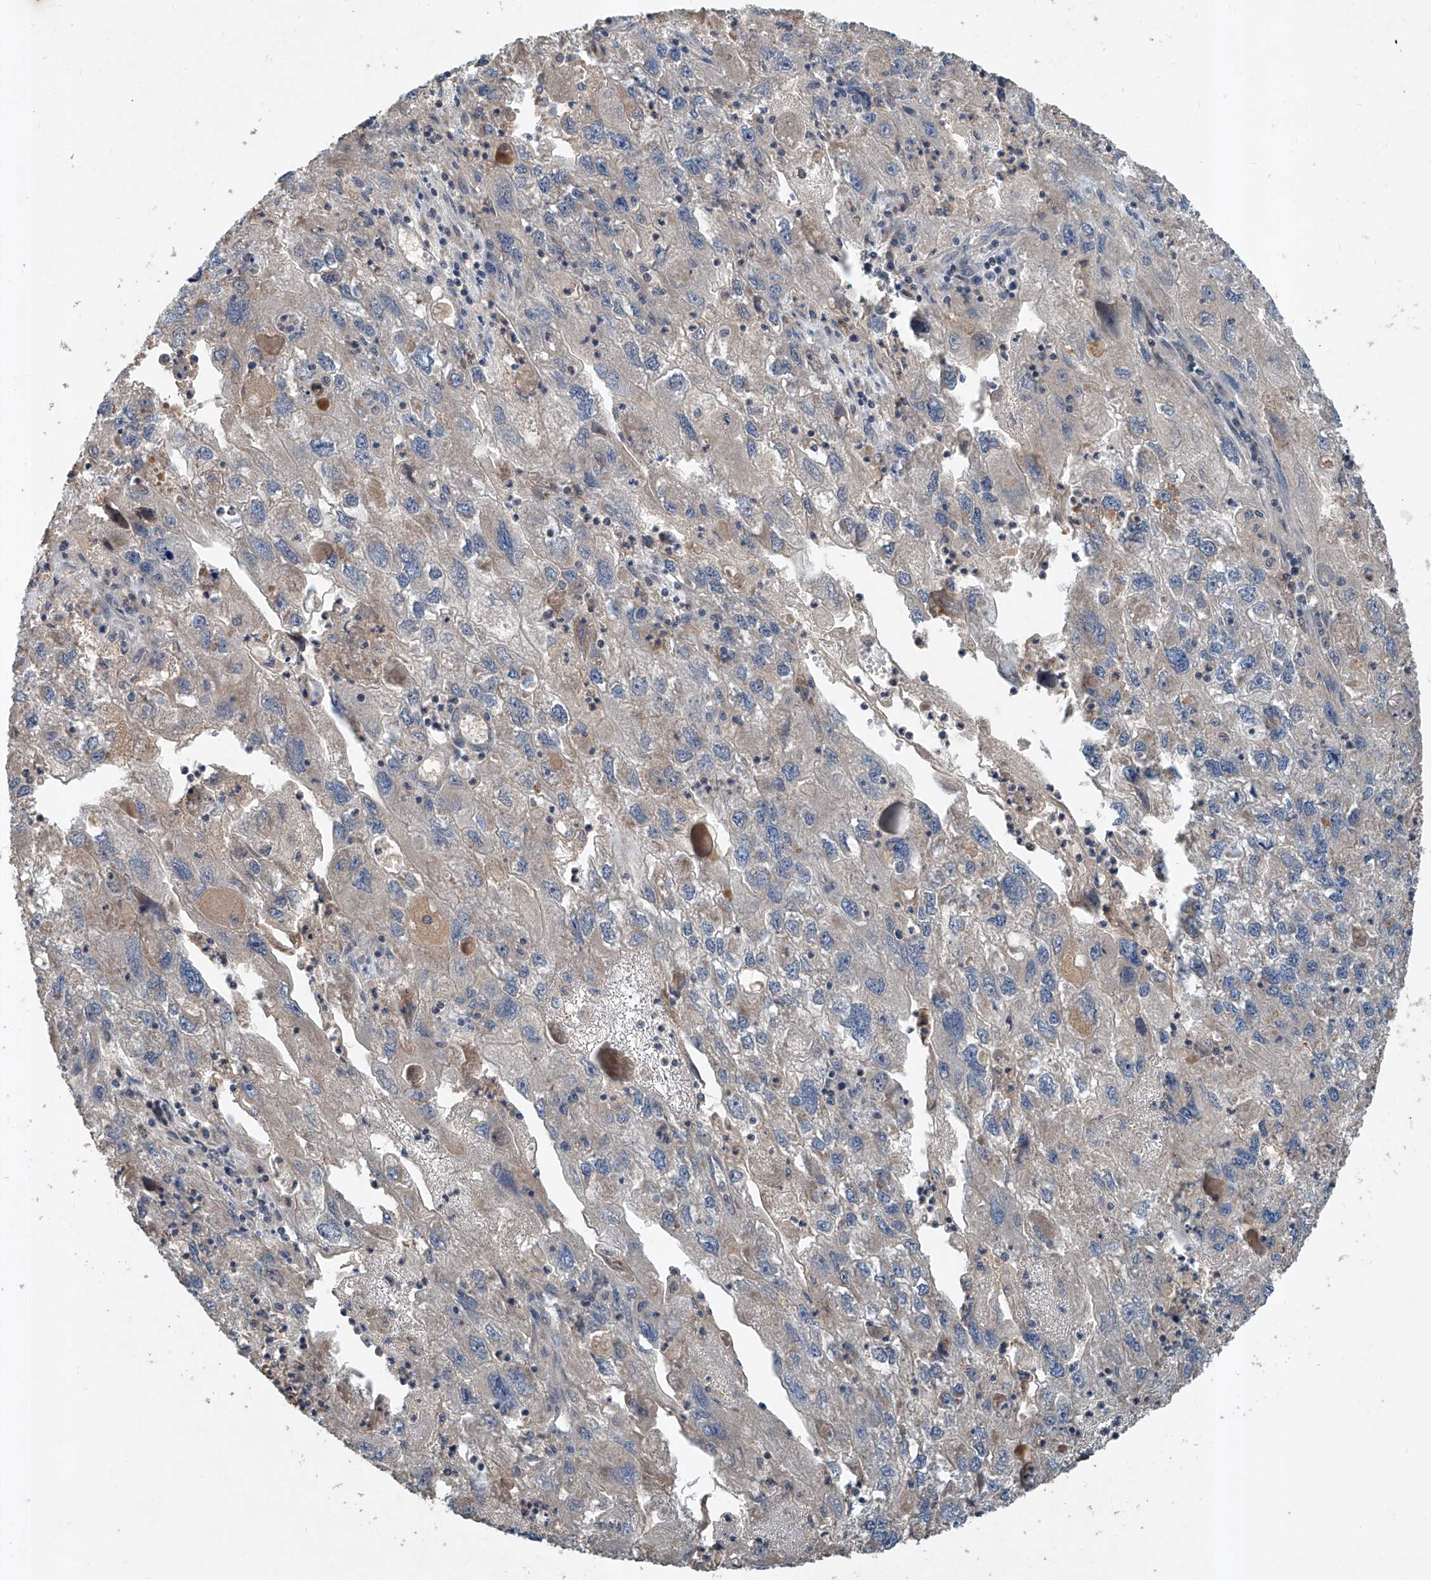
{"staining": {"intensity": "weak", "quantity": "<25%", "location": "cytoplasmic/membranous"}, "tissue": "endometrial cancer", "cell_type": "Tumor cells", "image_type": "cancer", "snomed": [{"axis": "morphology", "description": "Adenocarcinoma, NOS"}, {"axis": "topography", "description": "Endometrium"}], "caption": "Image shows no significant protein positivity in tumor cells of endometrial cancer (adenocarcinoma).", "gene": "ADAM23", "patient": {"sex": "female", "age": 49}}